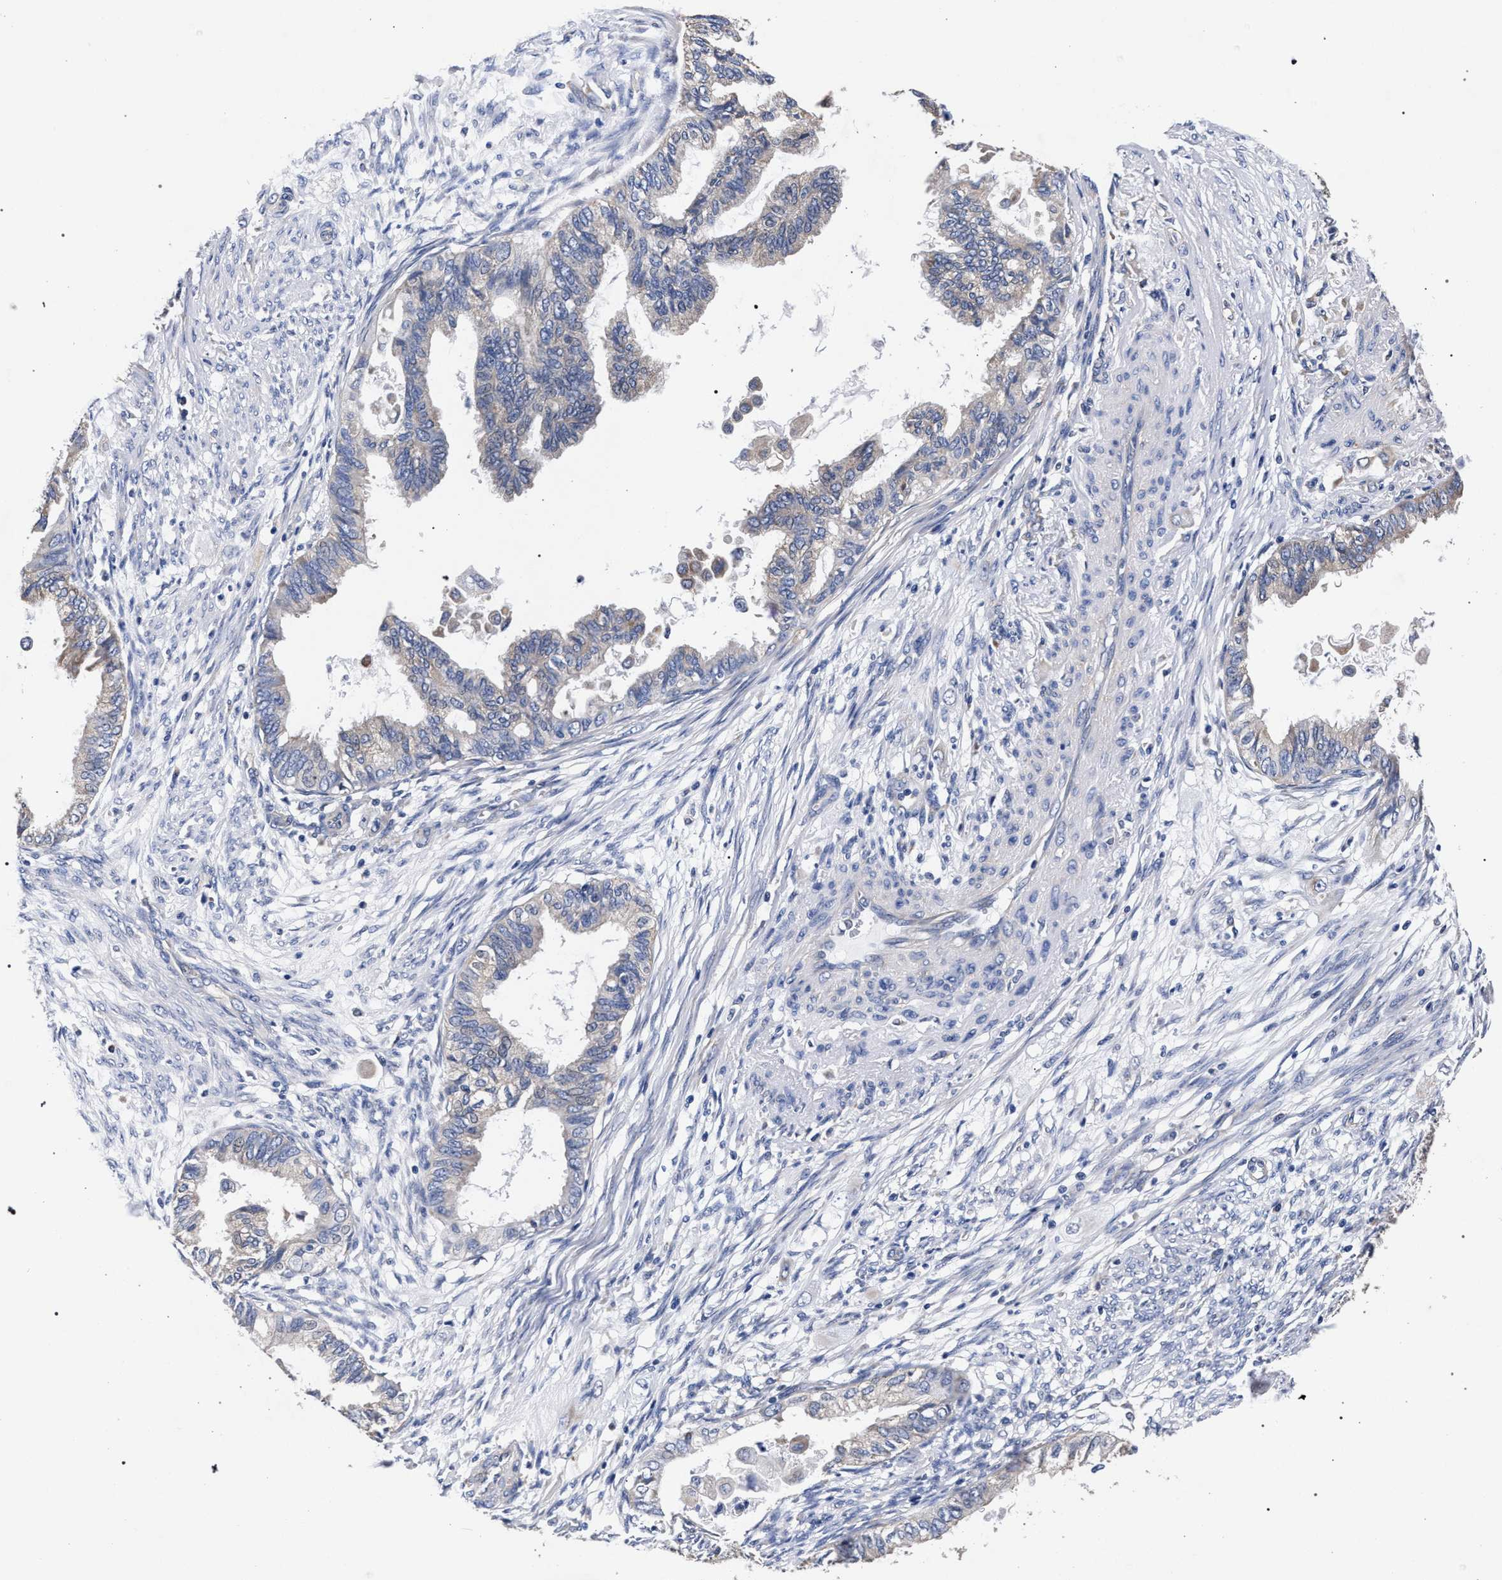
{"staining": {"intensity": "negative", "quantity": "none", "location": "none"}, "tissue": "cervical cancer", "cell_type": "Tumor cells", "image_type": "cancer", "snomed": [{"axis": "morphology", "description": "Normal tissue, NOS"}, {"axis": "morphology", "description": "Adenocarcinoma, NOS"}, {"axis": "topography", "description": "Cervix"}, {"axis": "topography", "description": "Endometrium"}], "caption": "Immunohistochemistry (IHC) histopathology image of neoplastic tissue: human cervical cancer (adenocarcinoma) stained with DAB exhibits no significant protein expression in tumor cells.", "gene": "CFAP95", "patient": {"sex": "female", "age": 86}}